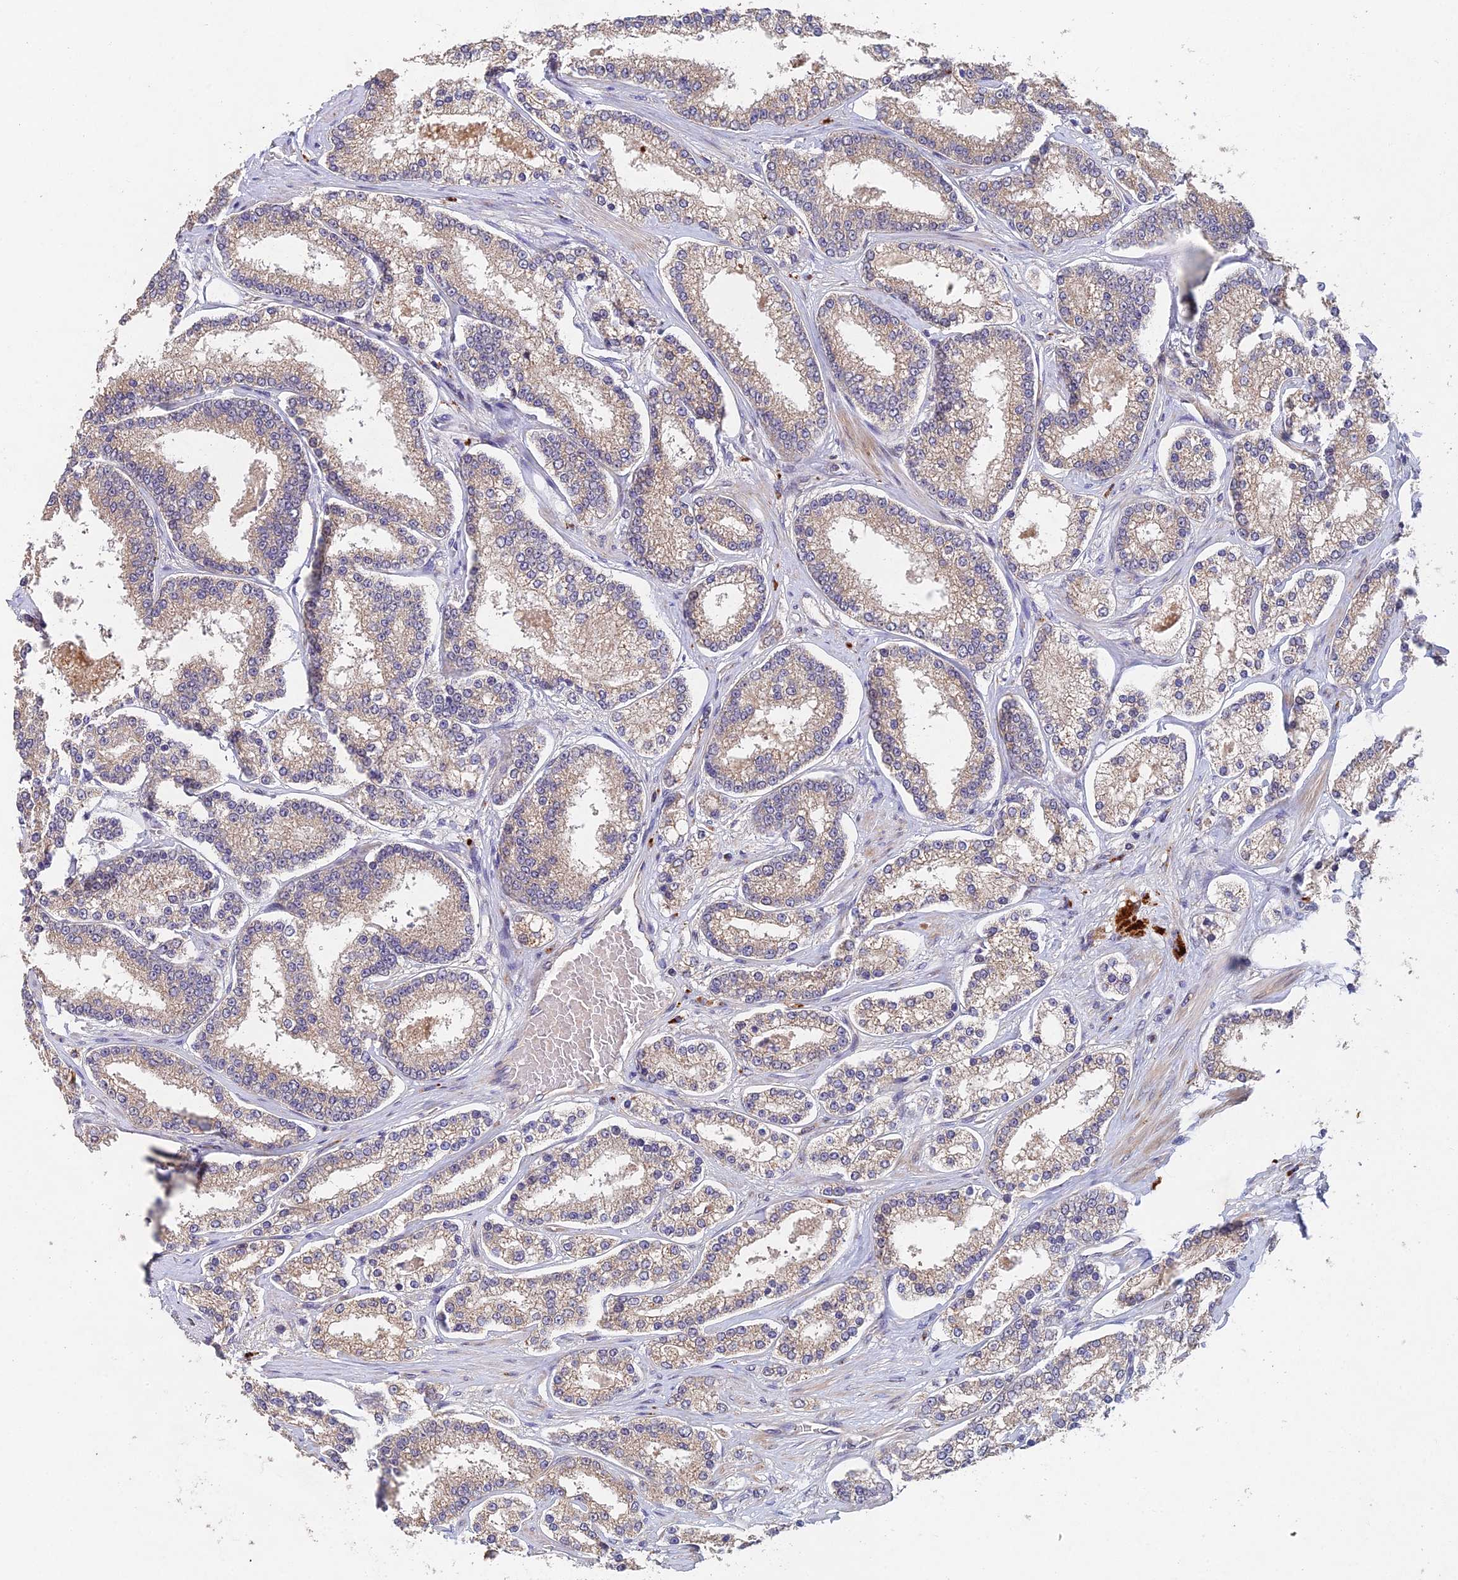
{"staining": {"intensity": "weak", "quantity": "<25%", "location": "cytoplasmic/membranous"}, "tissue": "prostate cancer", "cell_type": "Tumor cells", "image_type": "cancer", "snomed": [{"axis": "morphology", "description": "Normal tissue, NOS"}, {"axis": "morphology", "description": "Adenocarcinoma, High grade"}, {"axis": "topography", "description": "Prostate"}], "caption": "DAB (3,3'-diaminobenzidine) immunohistochemical staining of prostate cancer reveals no significant staining in tumor cells.", "gene": "NSMCE1", "patient": {"sex": "male", "age": 83}}